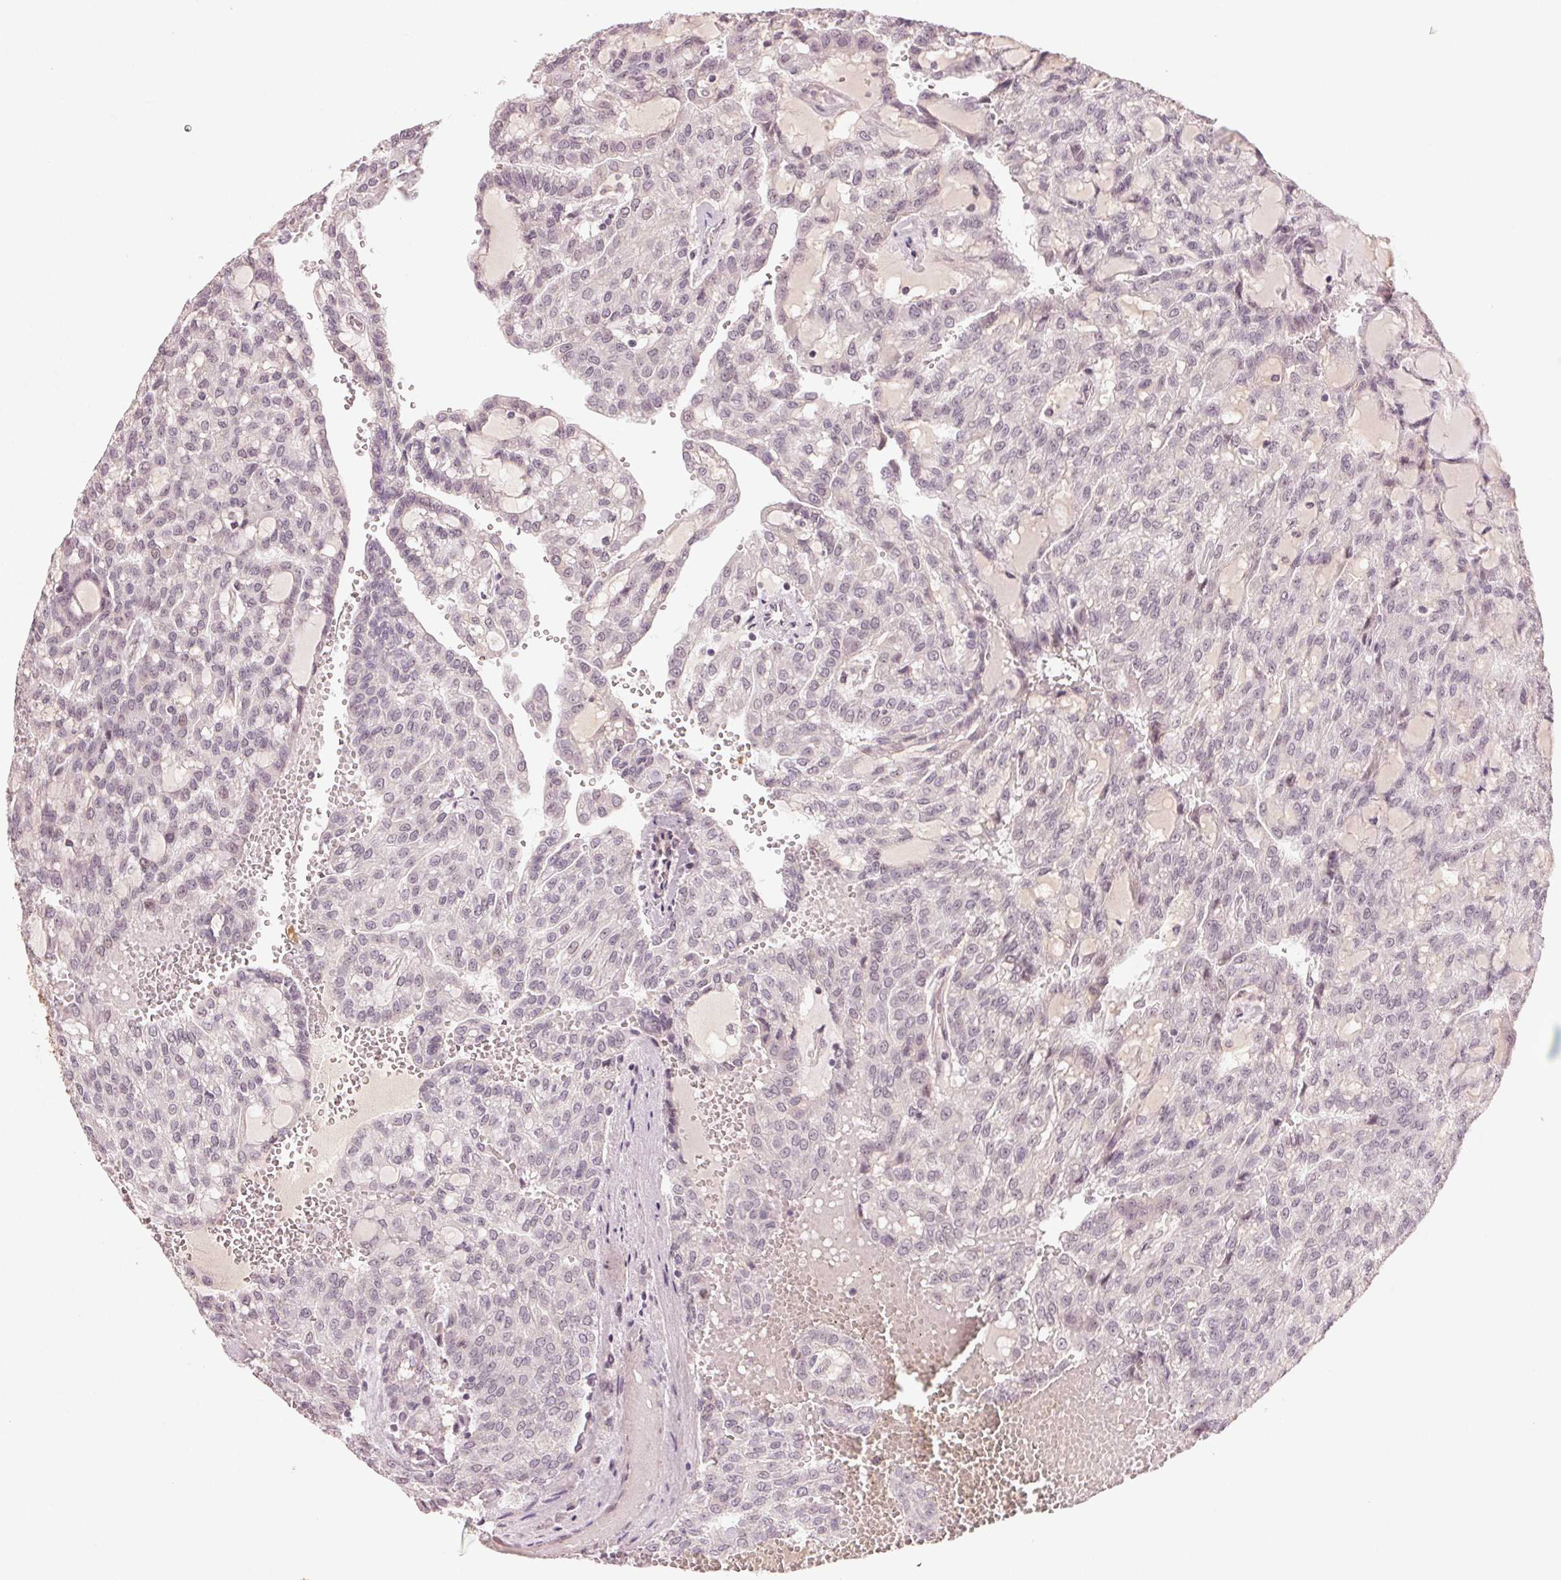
{"staining": {"intensity": "negative", "quantity": "none", "location": "none"}, "tissue": "renal cancer", "cell_type": "Tumor cells", "image_type": "cancer", "snomed": [{"axis": "morphology", "description": "Adenocarcinoma, NOS"}, {"axis": "topography", "description": "Kidney"}], "caption": "DAB (3,3'-diaminobenzidine) immunohistochemical staining of human renal cancer demonstrates no significant expression in tumor cells.", "gene": "TUB", "patient": {"sex": "male", "age": 63}}